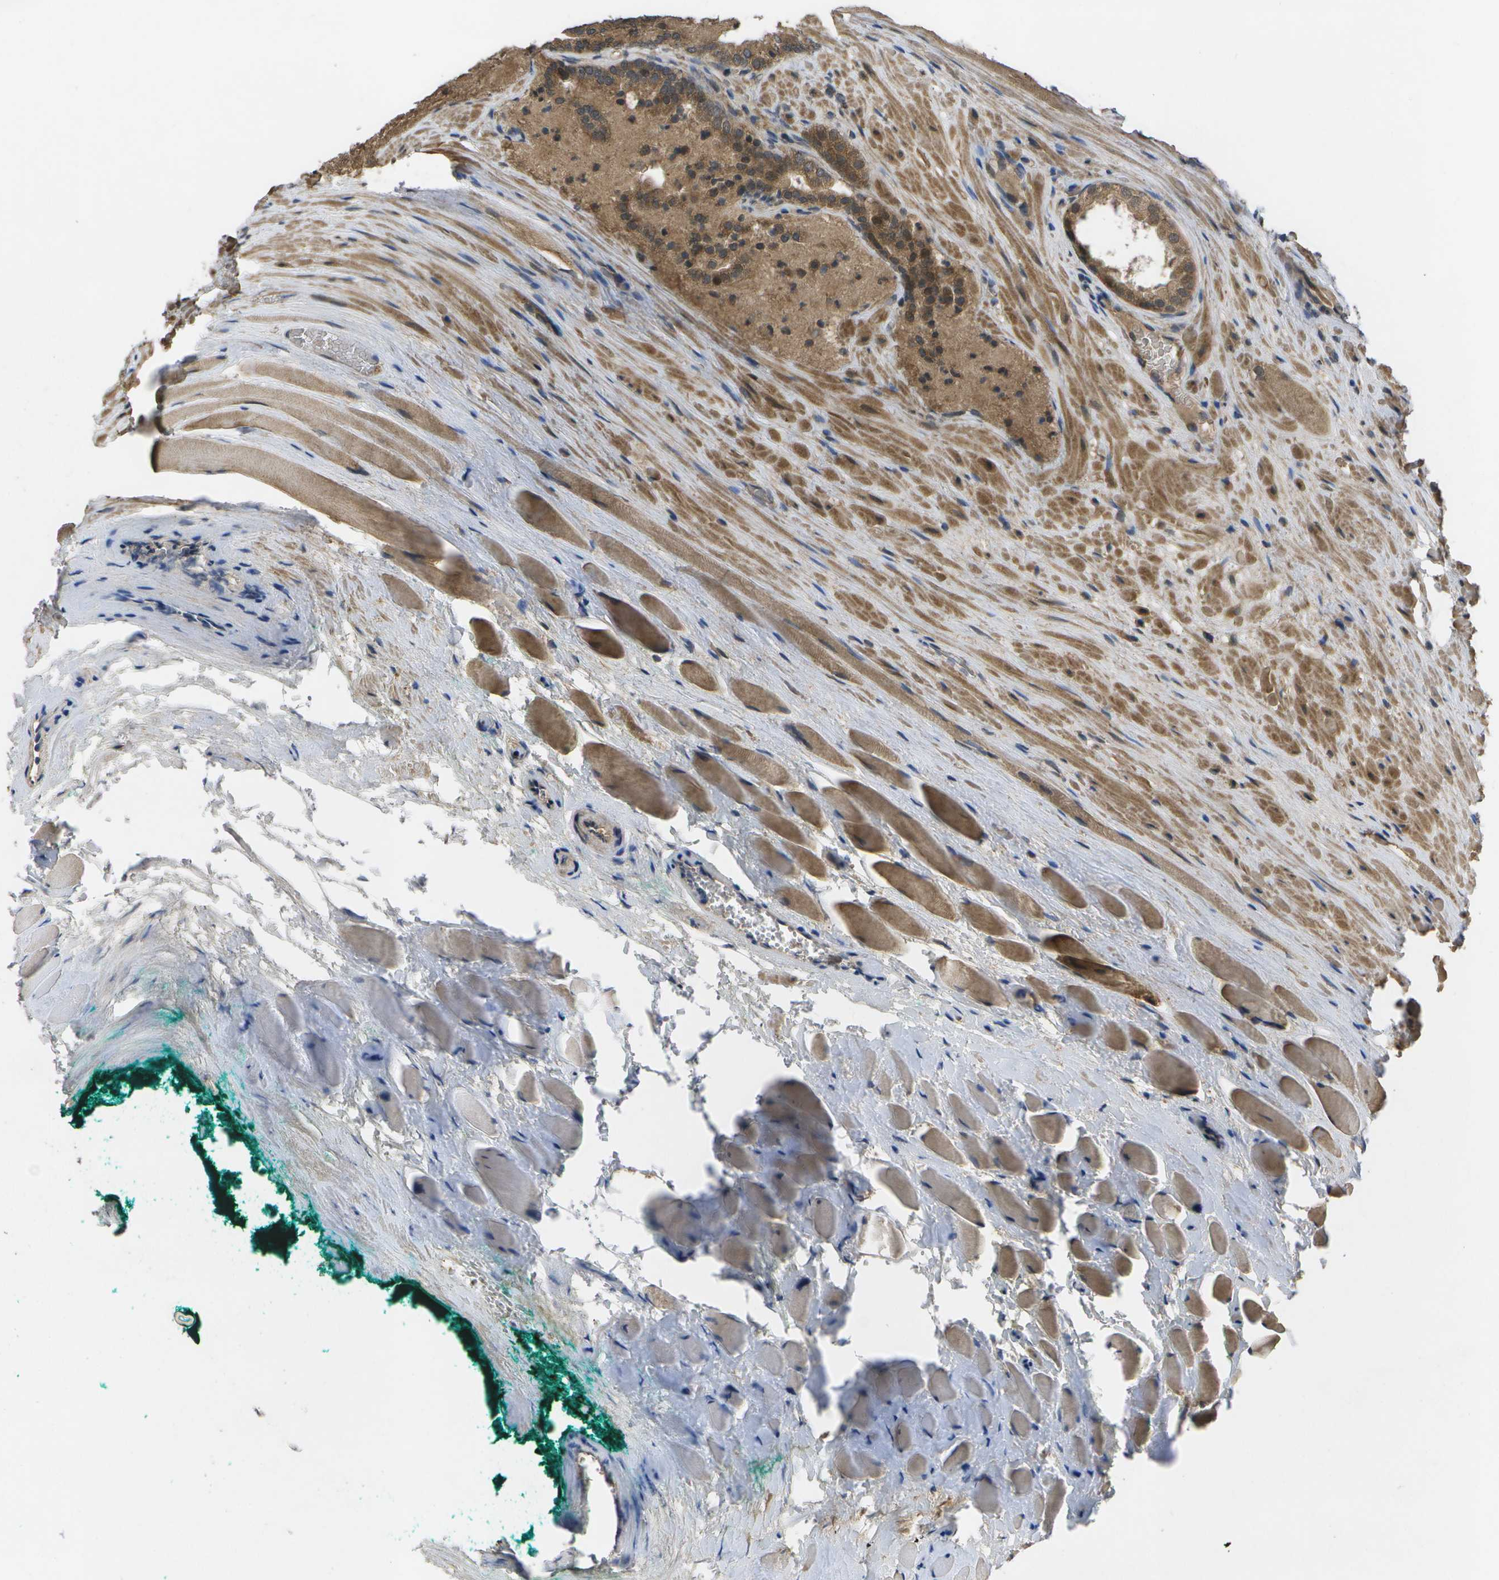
{"staining": {"intensity": "moderate", "quantity": ">75%", "location": "cytoplasmic/membranous"}, "tissue": "prostate cancer", "cell_type": "Tumor cells", "image_type": "cancer", "snomed": [{"axis": "morphology", "description": "Adenocarcinoma, High grade"}, {"axis": "topography", "description": "Prostate"}], "caption": "Protein expression analysis of prostate adenocarcinoma (high-grade) demonstrates moderate cytoplasmic/membranous positivity in about >75% of tumor cells. (DAB IHC, brown staining for protein, blue staining for nuclei).", "gene": "ALAS1", "patient": {"sex": "male", "age": 59}}